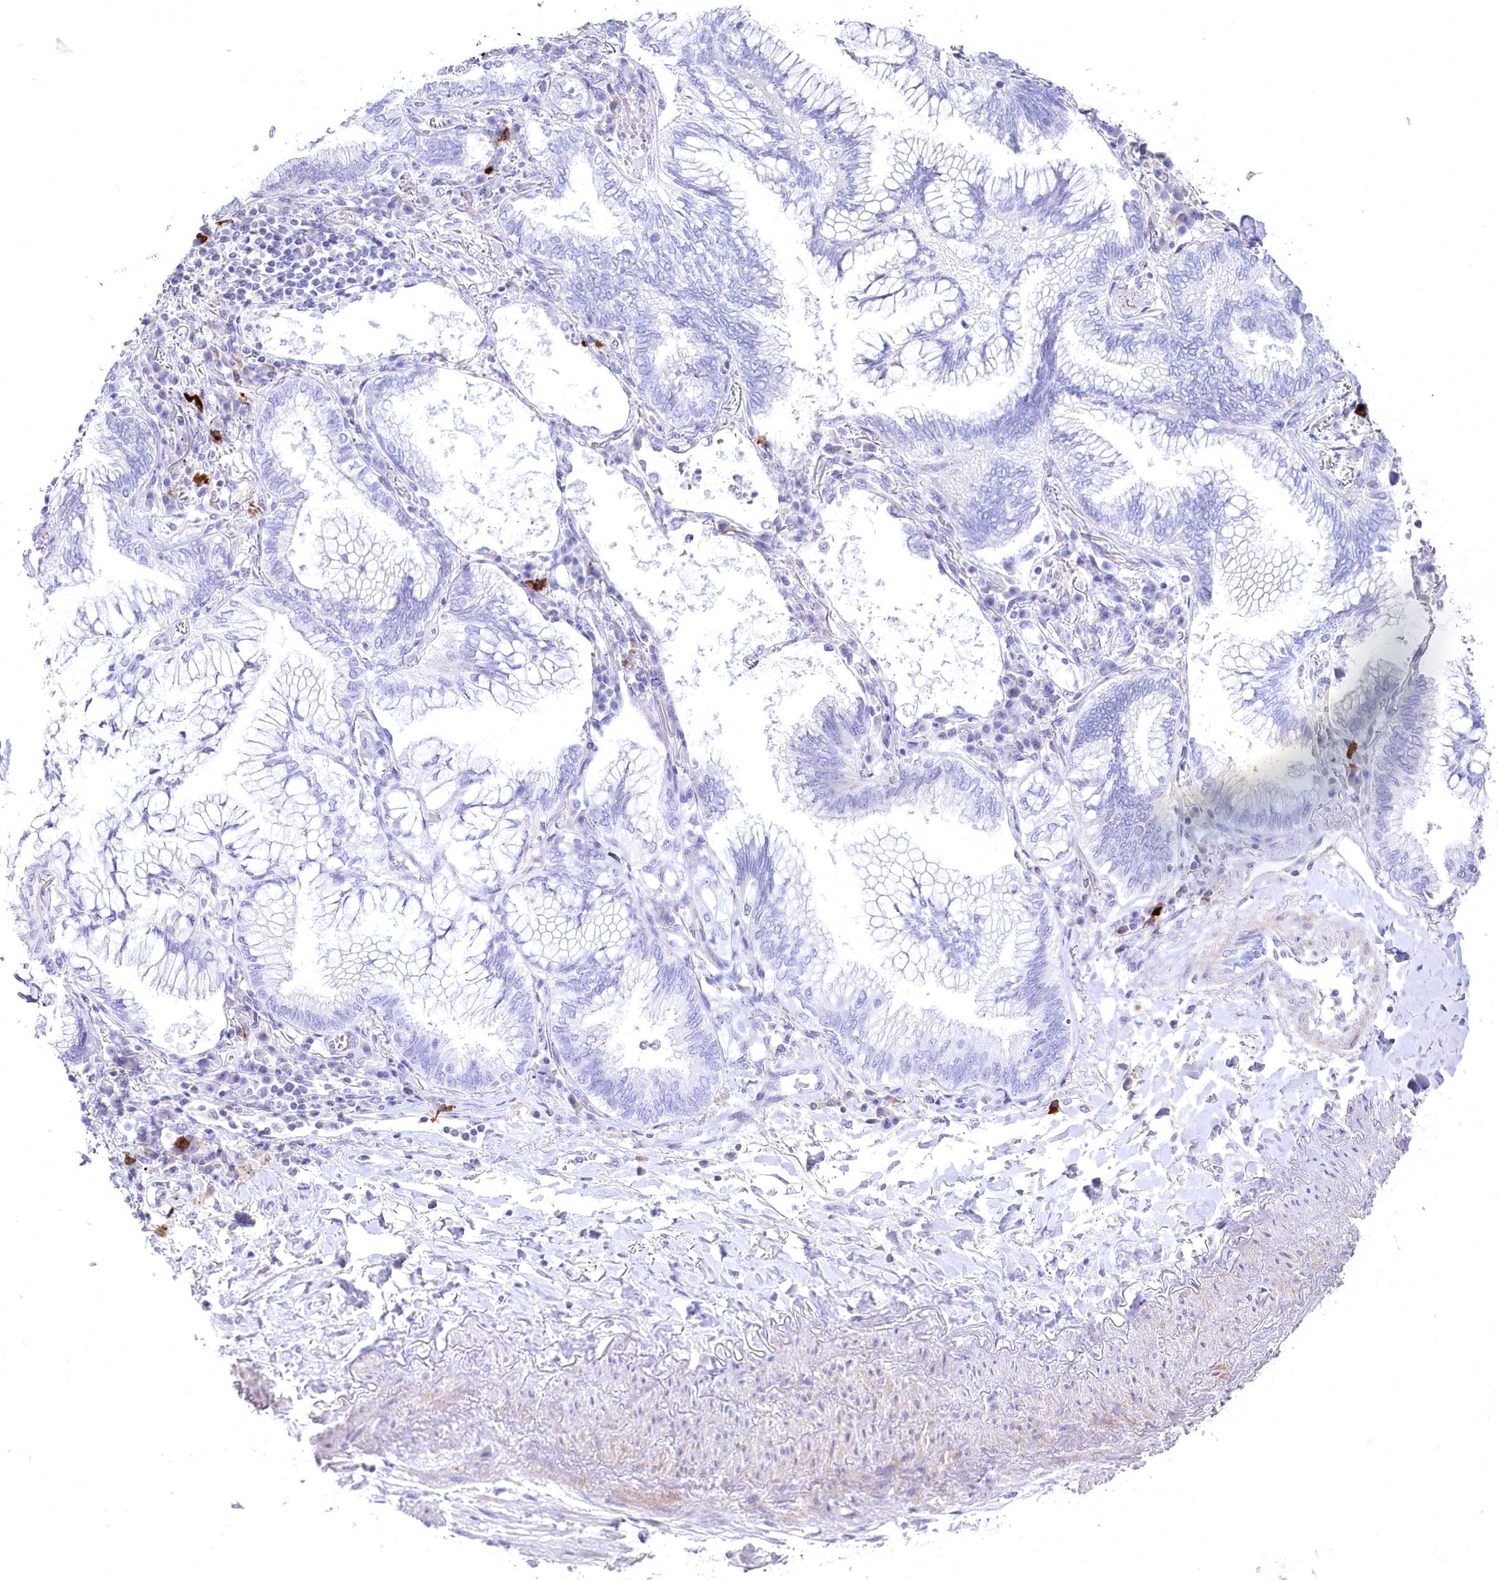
{"staining": {"intensity": "negative", "quantity": "none", "location": "none"}, "tissue": "lung cancer", "cell_type": "Tumor cells", "image_type": "cancer", "snomed": [{"axis": "morphology", "description": "Adenocarcinoma, NOS"}, {"axis": "topography", "description": "Lung"}], "caption": "Immunohistochemical staining of lung cancer exhibits no significant positivity in tumor cells.", "gene": "MYOZ1", "patient": {"sex": "female", "age": 70}}